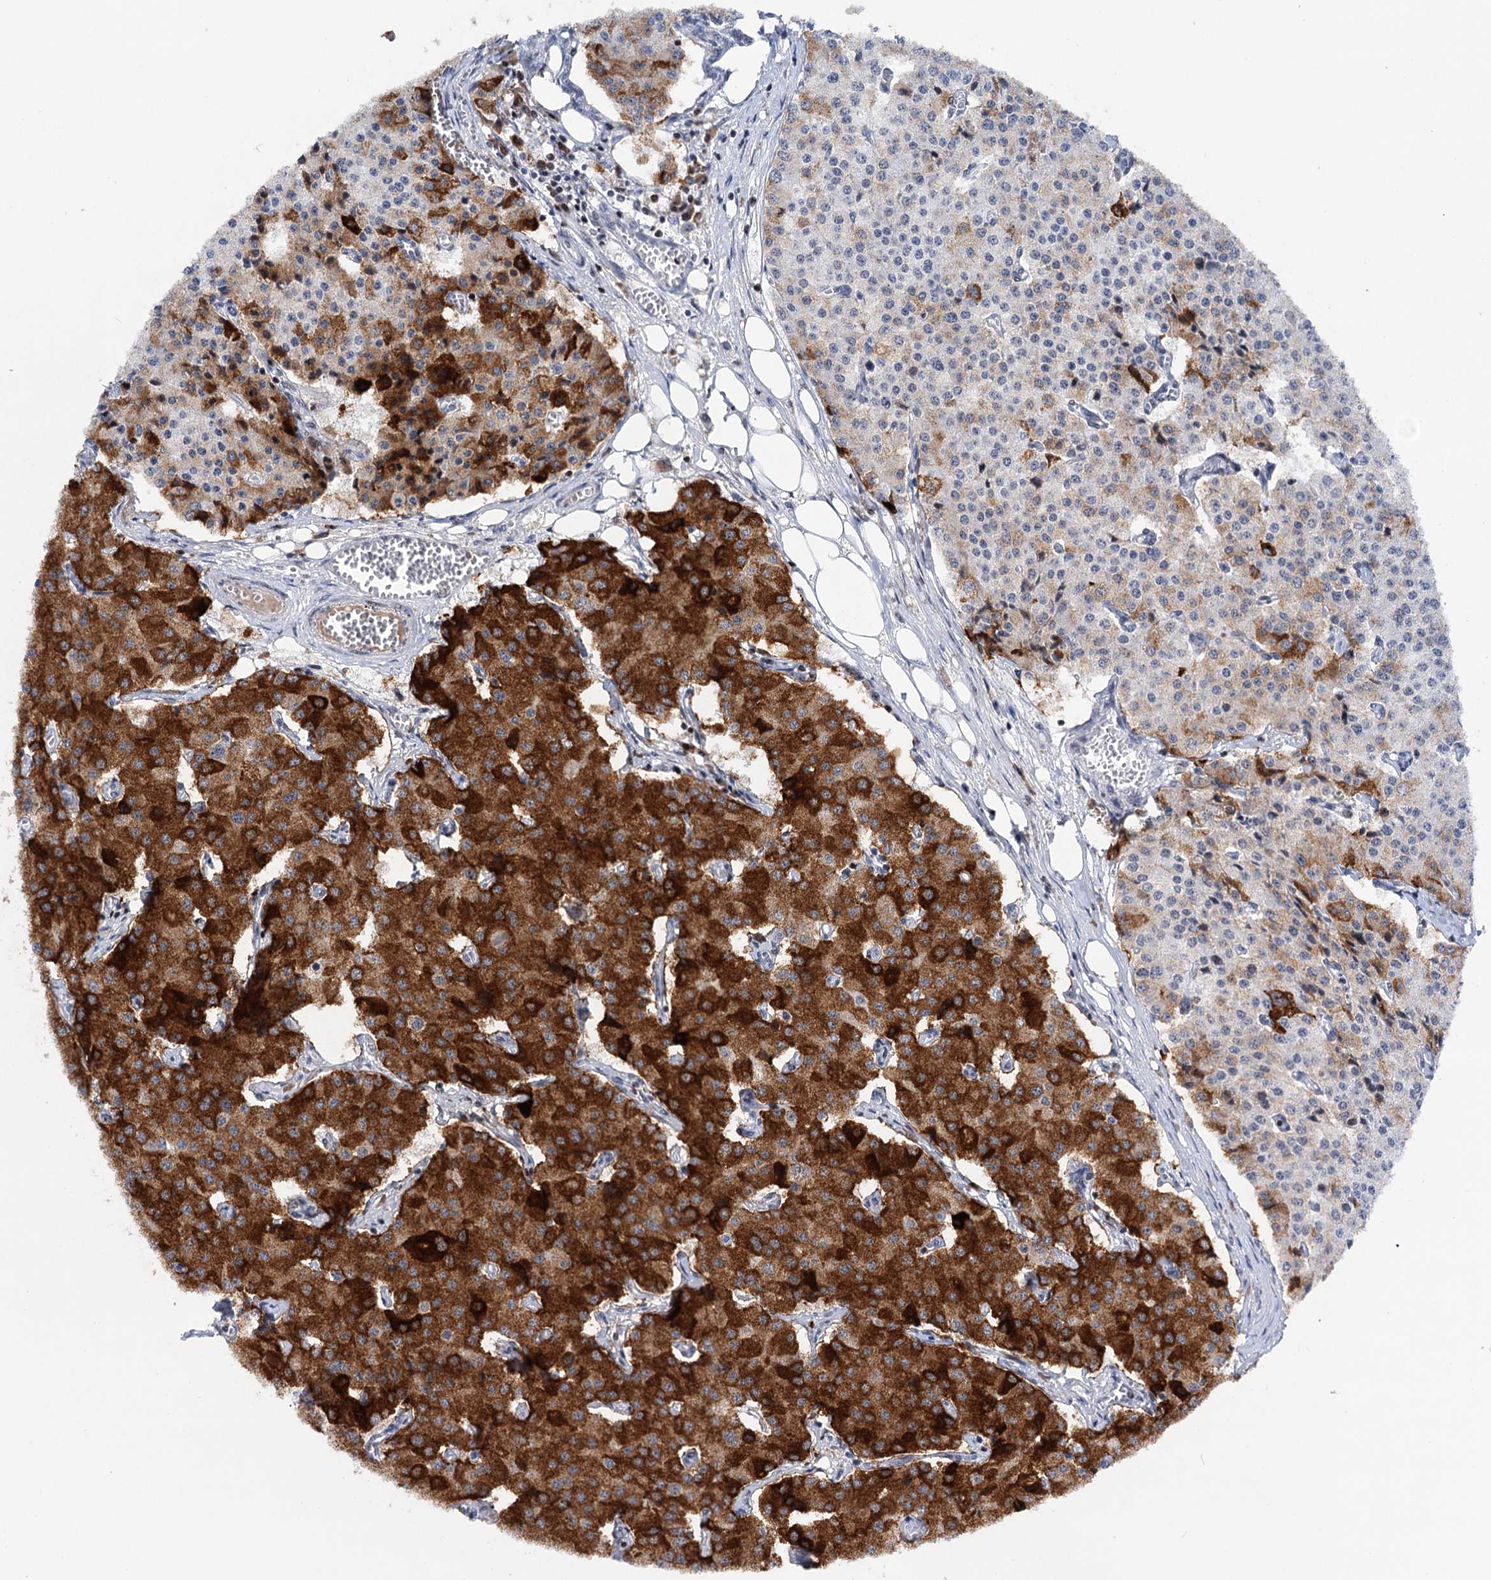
{"staining": {"intensity": "strong", "quantity": "25%-75%", "location": "cytoplasmic/membranous"}, "tissue": "carcinoid", "cell_type": "Tumor cells", "image_type": "cancer", "snomed": [{"axis": "morphology", "description": "Carcinoid, malignant, NOS"}, {"axis": "topography", "description": "Colon"}], "caption": "An image of human carcinoid (malignant) stained for a protein exhibits strong cytoplasmic/membranous brown staining in tumor cells. (Stains: DAB (3,3'-diaminobenzidine) in brown, nuclei in blue, Microscopy: brightfield microscopy at high magnification).", "gene": "ZCCHC10", "patient": {"sex": "female", "age": 52}}